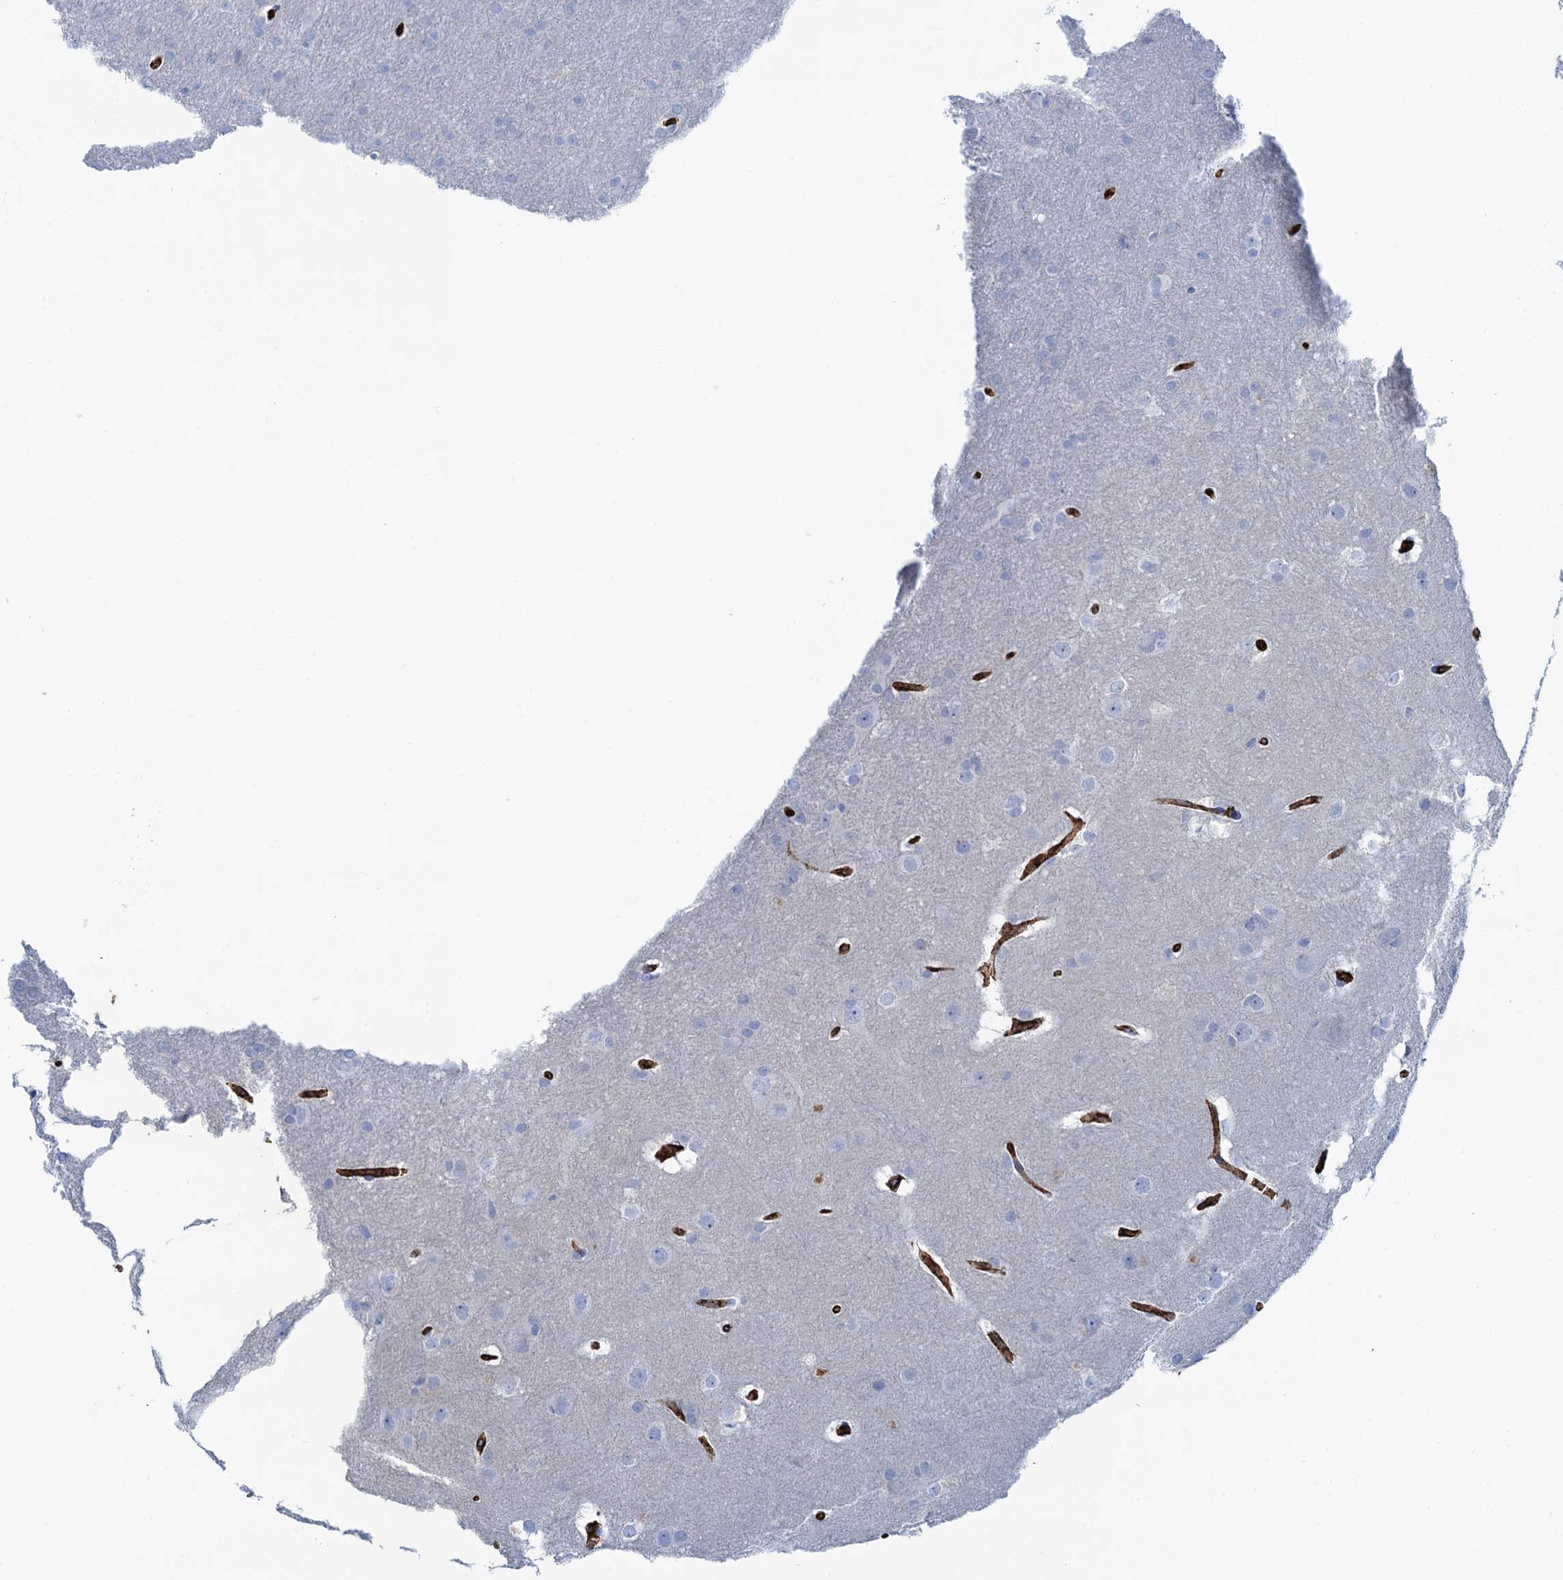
{"staining": {"intensity": "negative", "quantity": "none", "location": "none"}, "tissue": "glioma", "cell_type": "Tumor cells", "image_type": "cancer", "snomed": [{"axis": "morphology", "description": "Glioma, malignant, Low grade"}, {"axis": "topography", "description": "Brain"}], "caption": "Immunohistochemical staining of malignant glioma (low-grade) shows no significant staining in tumor cells.", "gene": "MYADML2", "patient": {"sex": "female", "age": 32}}